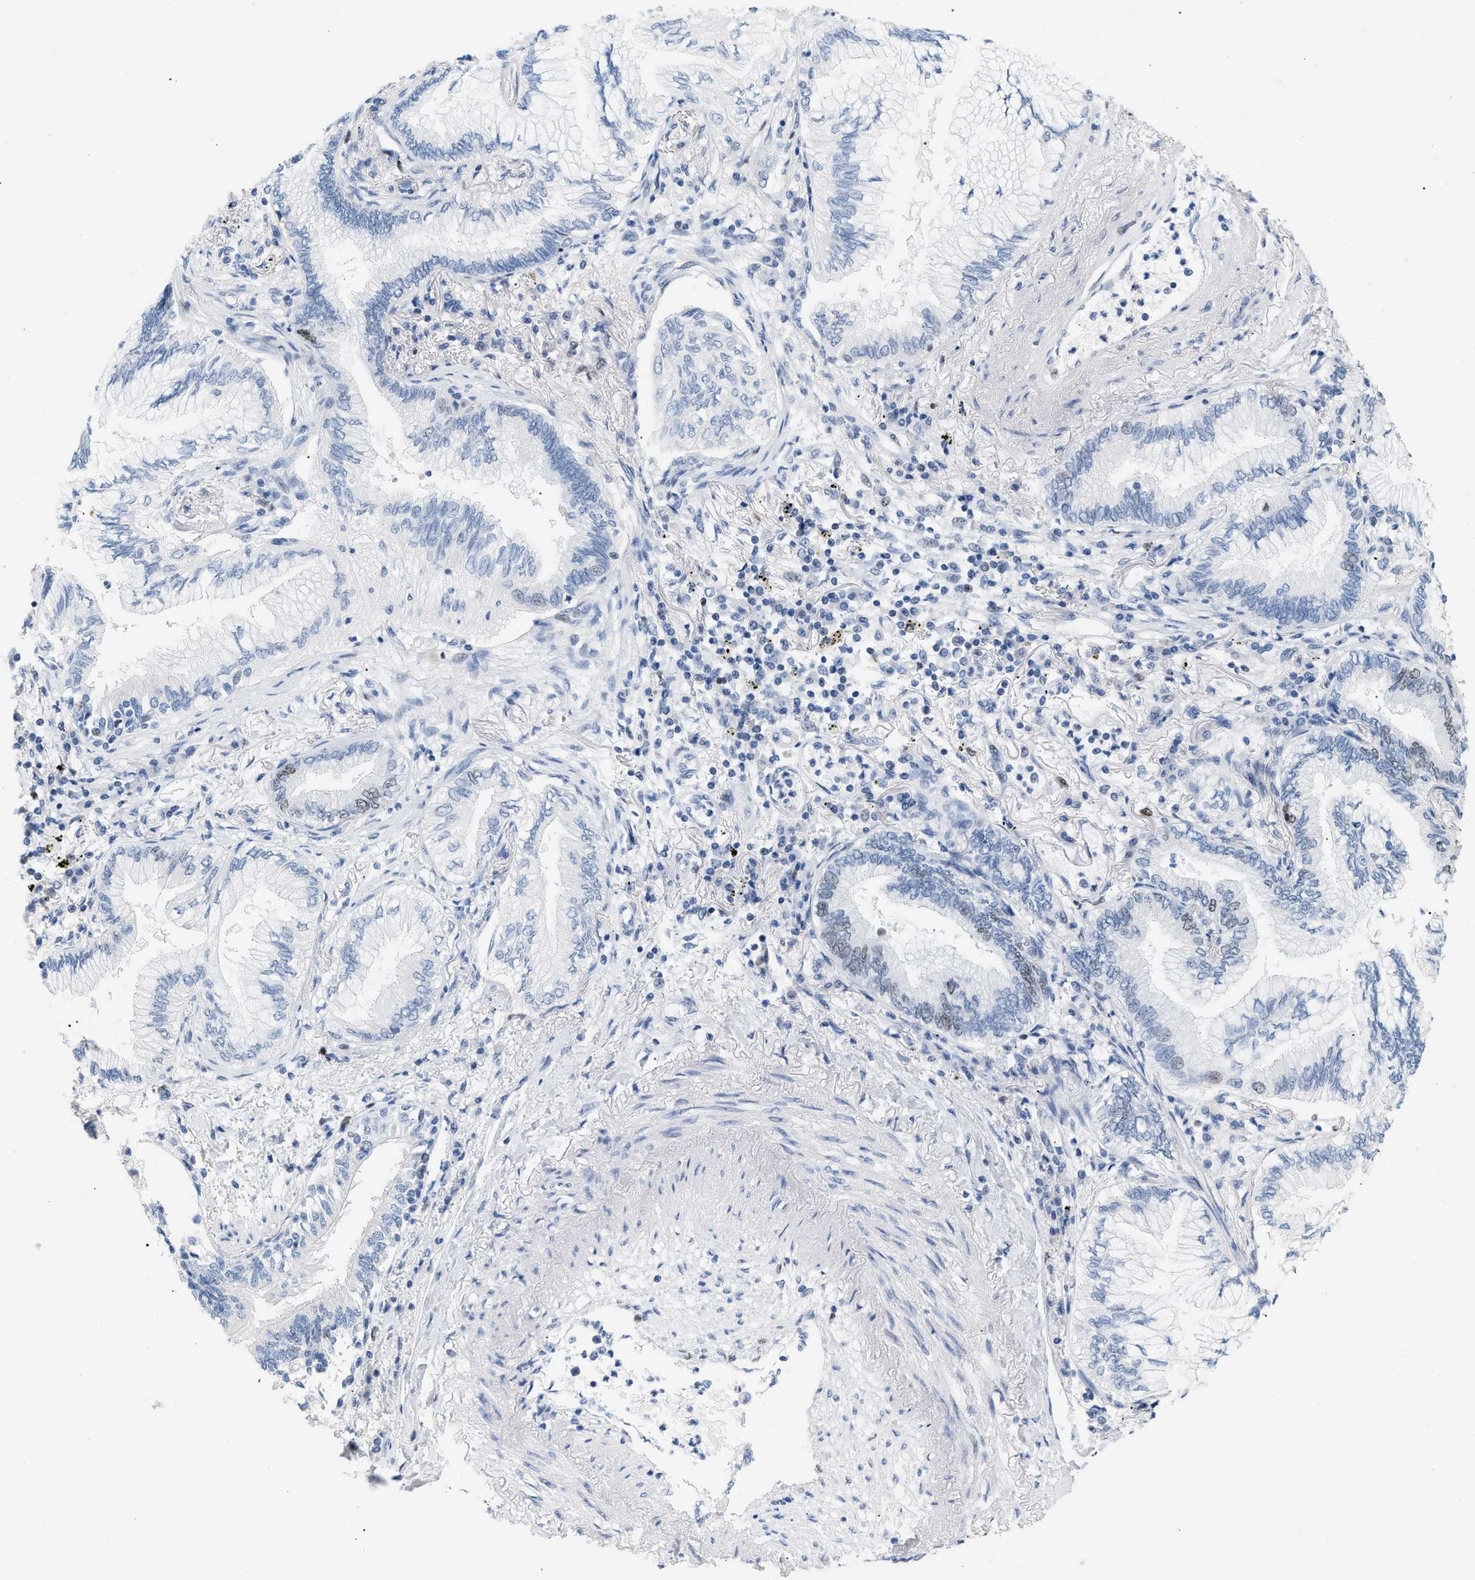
{"staining": {"intensity": "negative", "quantity": "none", "location": "none"}, "tissue": "lung cancer", "cell_type": "Tumor cells", "image_type": "cancer", "snomed": [{"axis": "morphology", "description": "Normal tissue, NOS"}, {"axis": "morphology", "description": "Adenocarcinoma, NOS"}, {"axis": "topography", "description": "Bronchus"}, {"axis": "topography", "description": "Lung"}], "caption": "This is an IHC histopathology image of adenocarcinoma (lung). There is no expression in tumor cells.", "gene": "MCM7", "patient": {"sex": "female", "age": 70}}